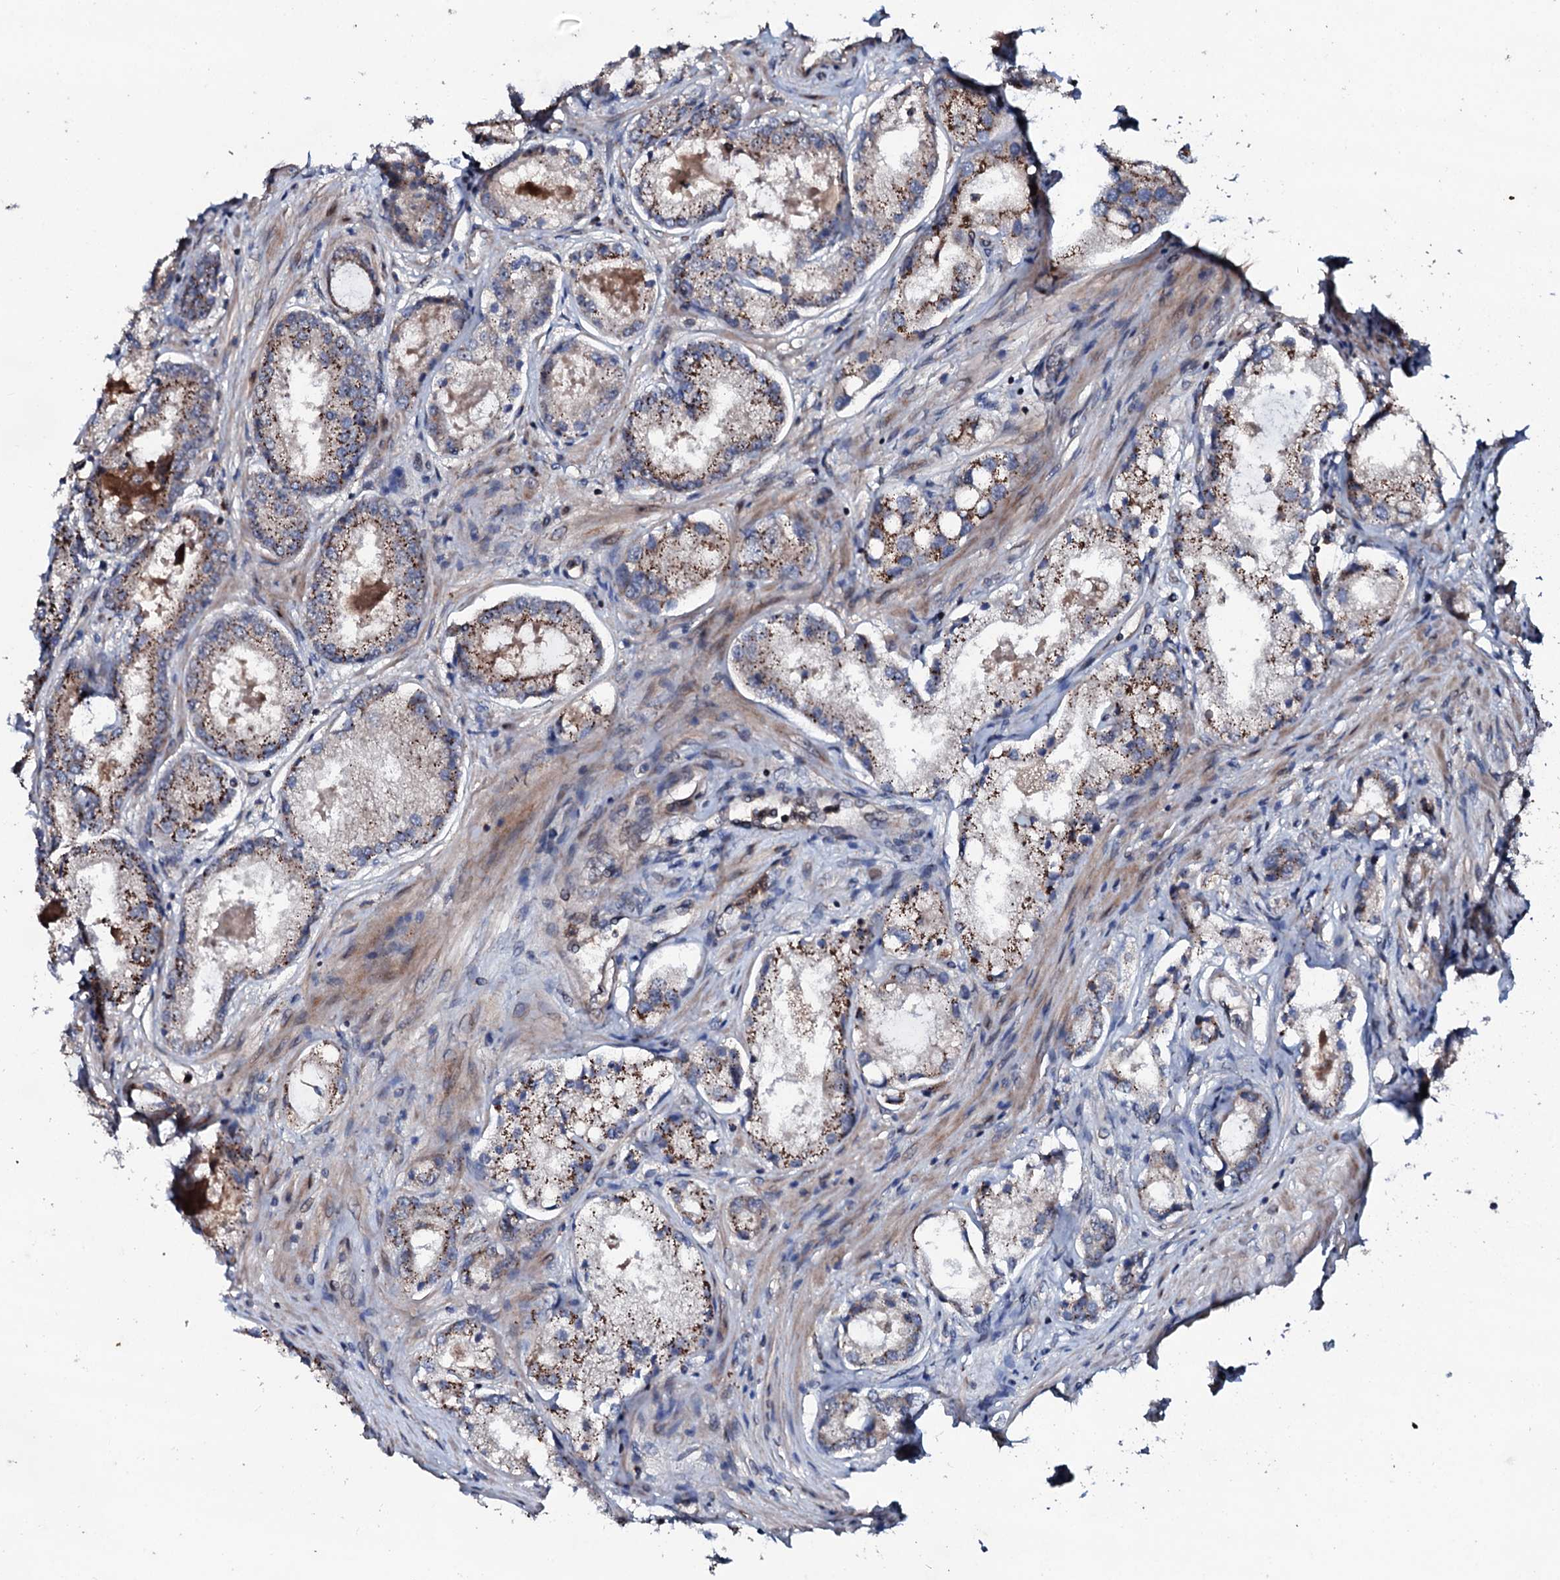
{"staining": {"intensity": "moderate", "quantity": "25%-75%", "location": "cytoplasmic/membranous"}, "tissue": "prostate cancer", "cell_type": "Tumor cells", "image_type": "cancer", "snomed": [{"axis": "morphology", "description": "Adenocarcinoma, Low grade"}, {"axis": "topography", "description": "Prostate"}], "caption": "This is an image of immunohistochemistry staining of low-grade adenocarcinoma (prostate), which shows moderate expression in the cytoplasmic/membranous of tumor cells.", "gene": "SDHAF2", "patient": {"sex": "male", "age": 68}}